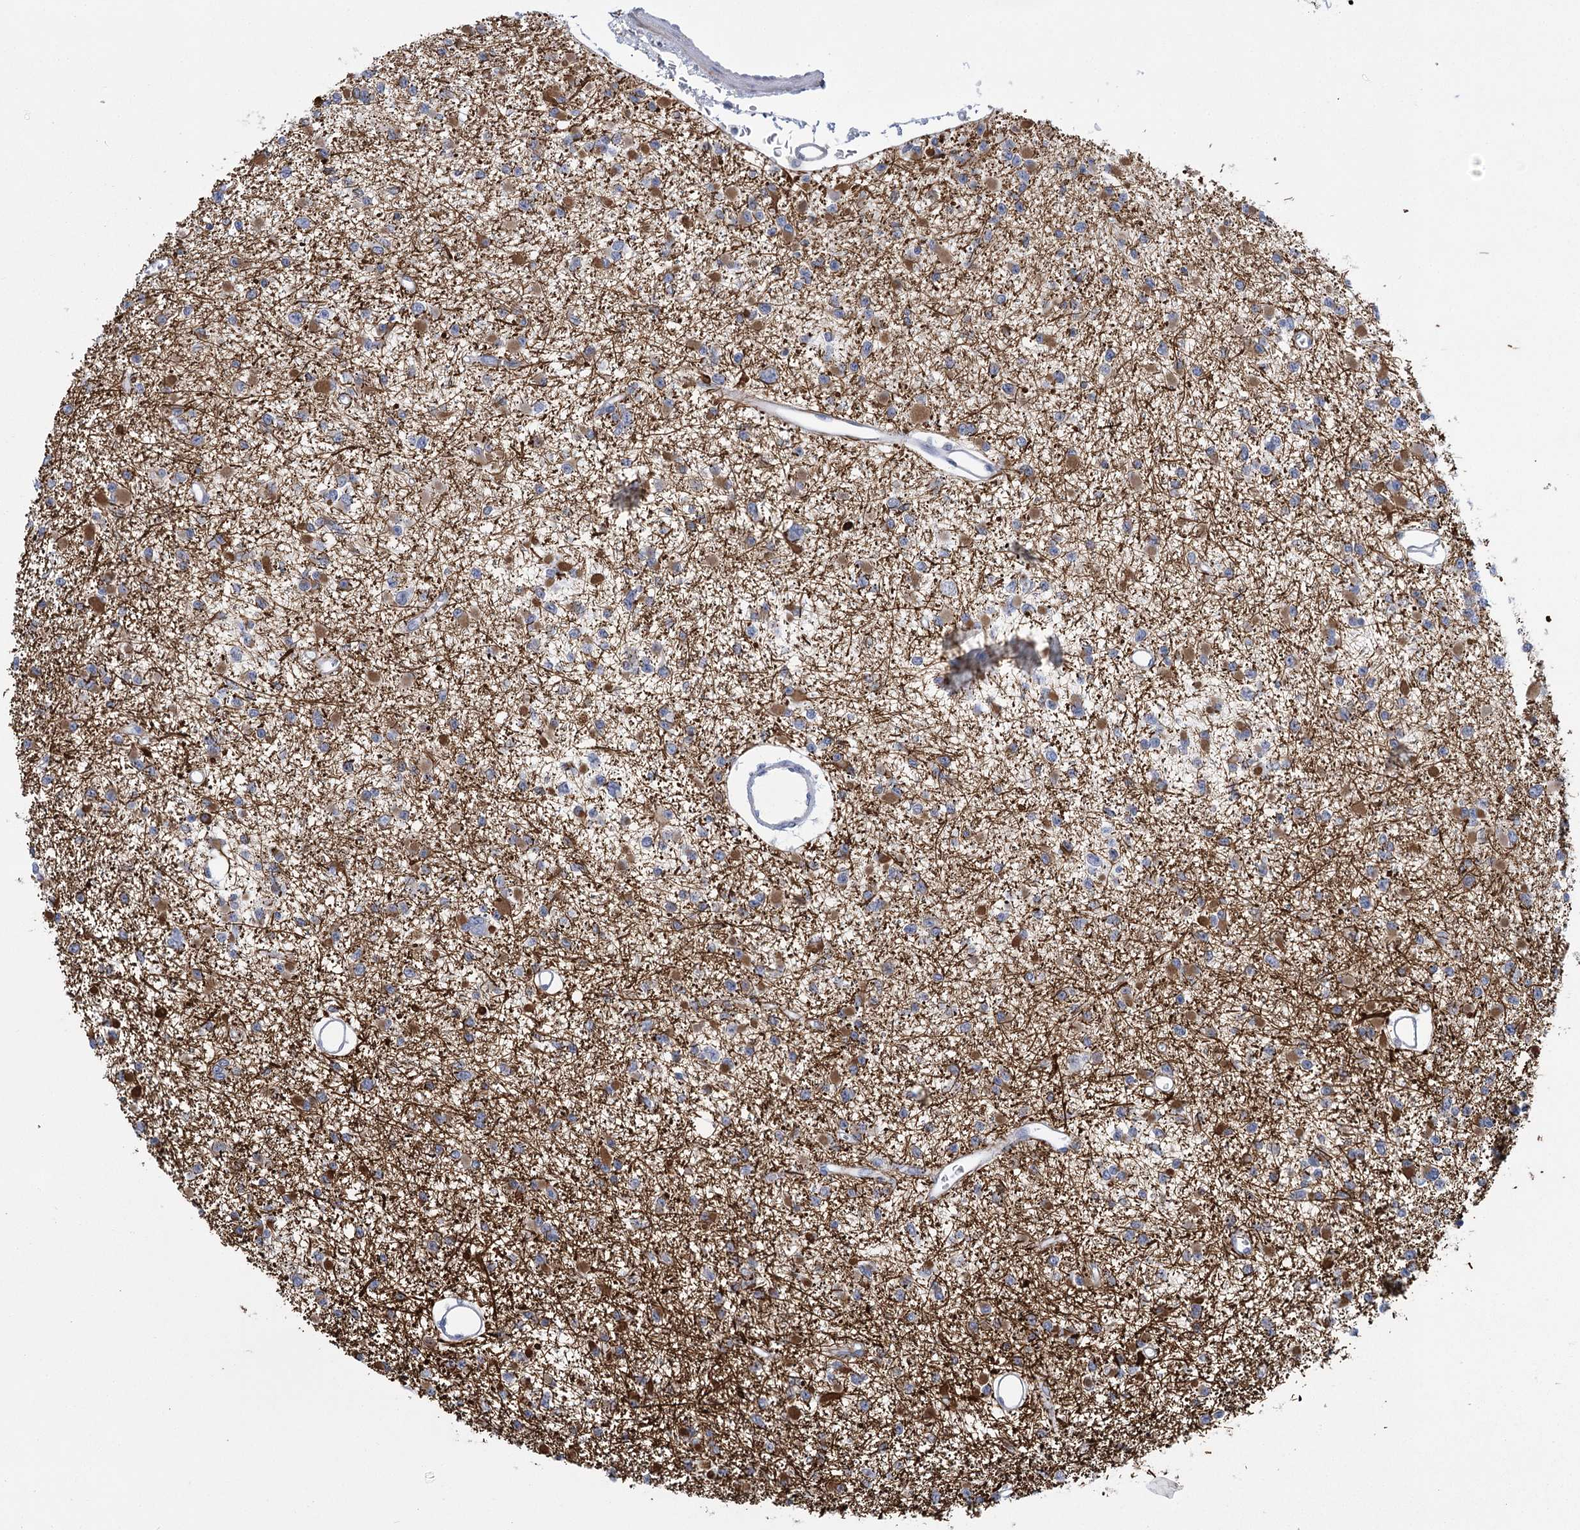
{"staining": {"intensity": "moderate", "quantity": ">75%", "location": "cytoplasmic/membranous"}, "tissue": "glioma", "cell_type": "Tumor cells", "image_type": "cancer", "snomed": [{"axis": "morphology", "description": "Glioma, malignant, Low grade"}, {"axis": "topography", "description": "Brain"}], "caption": "Immunohistochemistry (IHC) staining of low-grade glioma (malignant), which demonstrates medium levels of moderate cytoplasmic/membranous staining in approximately >75% of tumor cells indicating moderate cytoplasmic/membranous protein staining. The staining was performed using DAB (brown) for protein detection and nuclei were counterstained in hematoxylin (blue).", "gene": "FAM76B", "patient": {"sex": "female", "age": 22}}